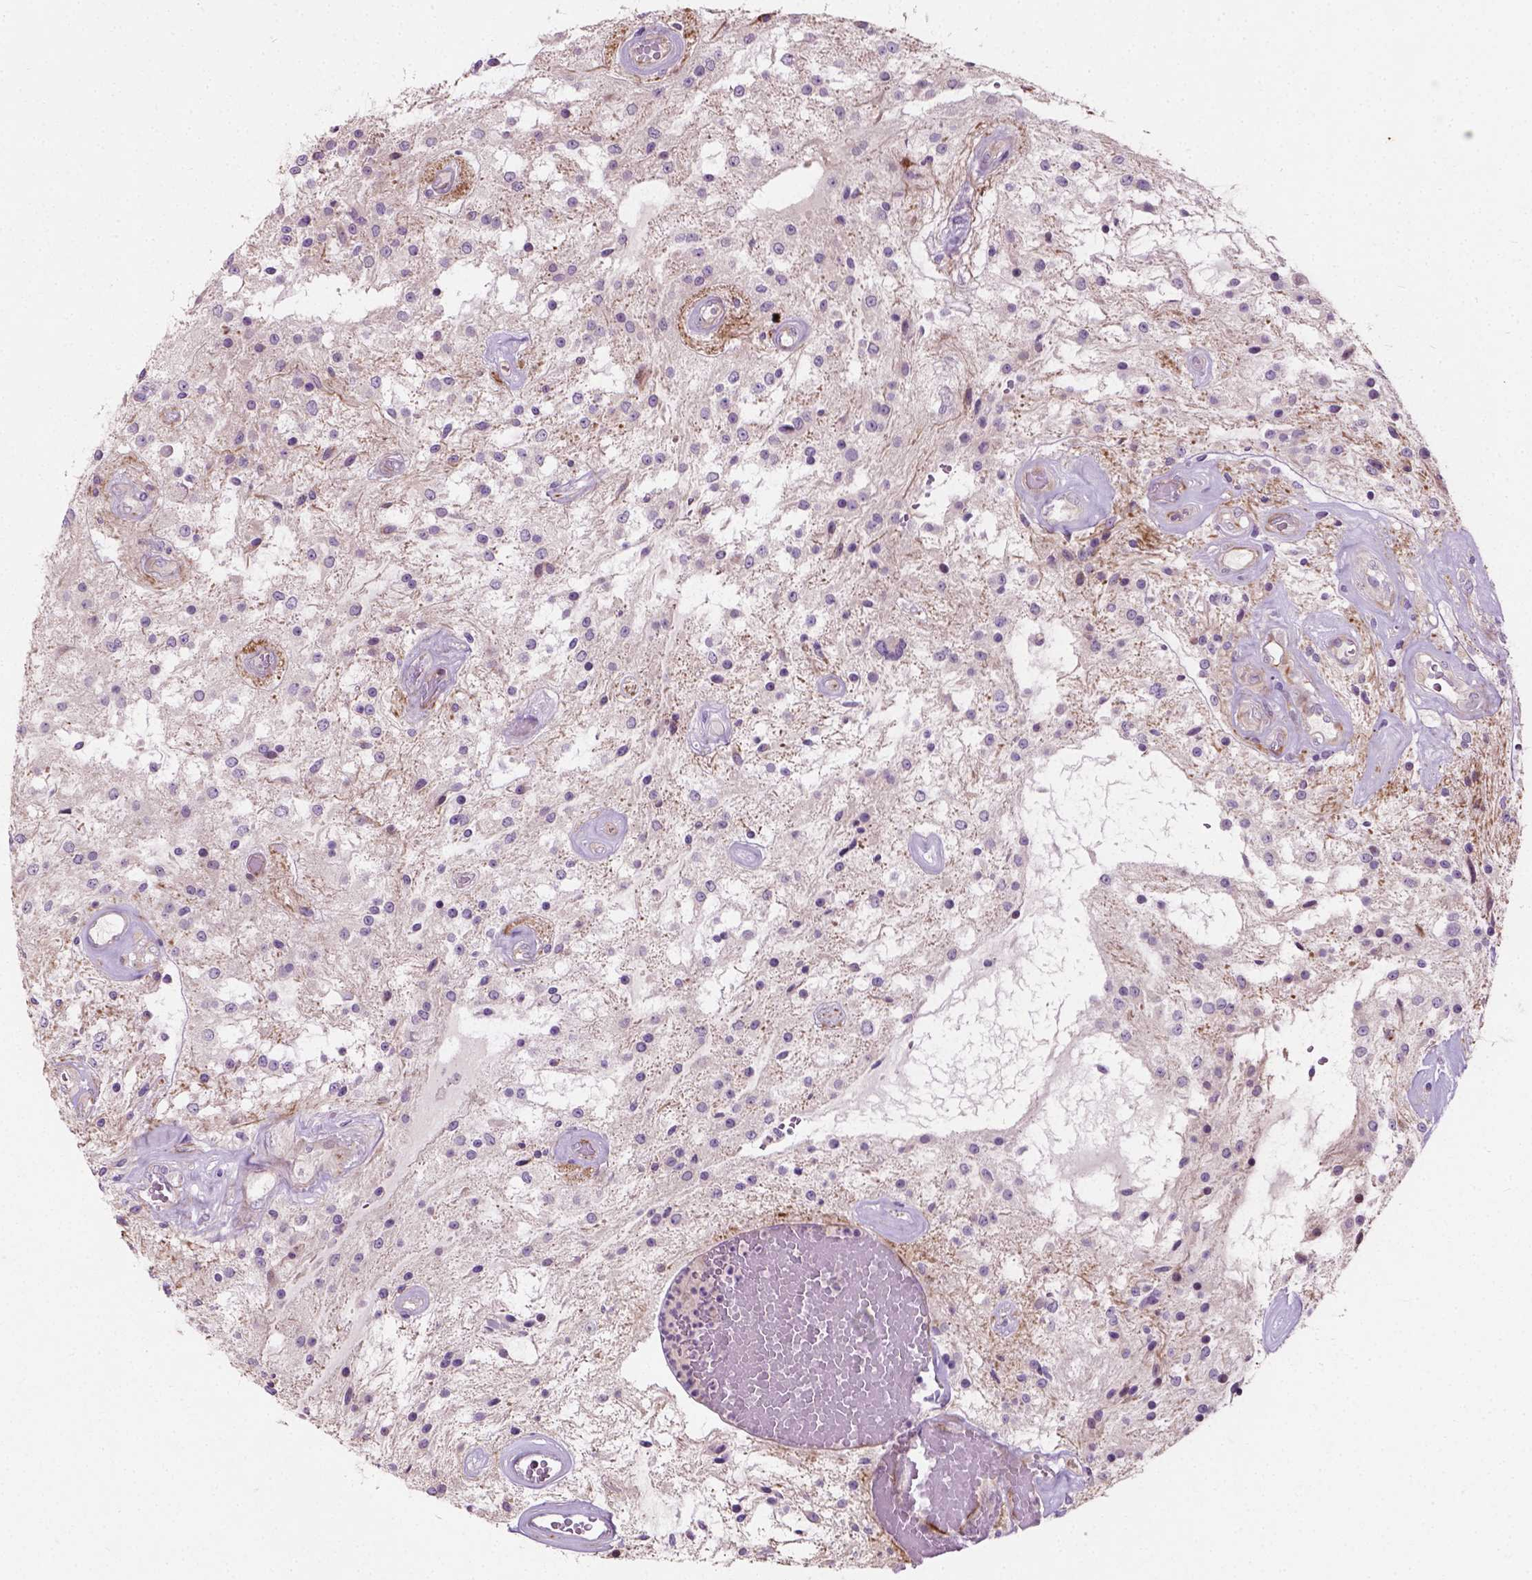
{"staining": {"intensity": "negative", "quantity": "none", "location": "none"}, "tissue": "glioma", "cell_type": "Tumor cells", "image_type": "cancer", "snomed": [{"axis": "morphology", "description": "Glioma, malignant, Low grade"}, {"axis": "topography", "description": "Cerebellum"}], "caption": "Tumor cells show no significant staining in malignant glioma (low-grade).", "gene": "PKP3", "patient": {"sex": "female", "age": 14}}